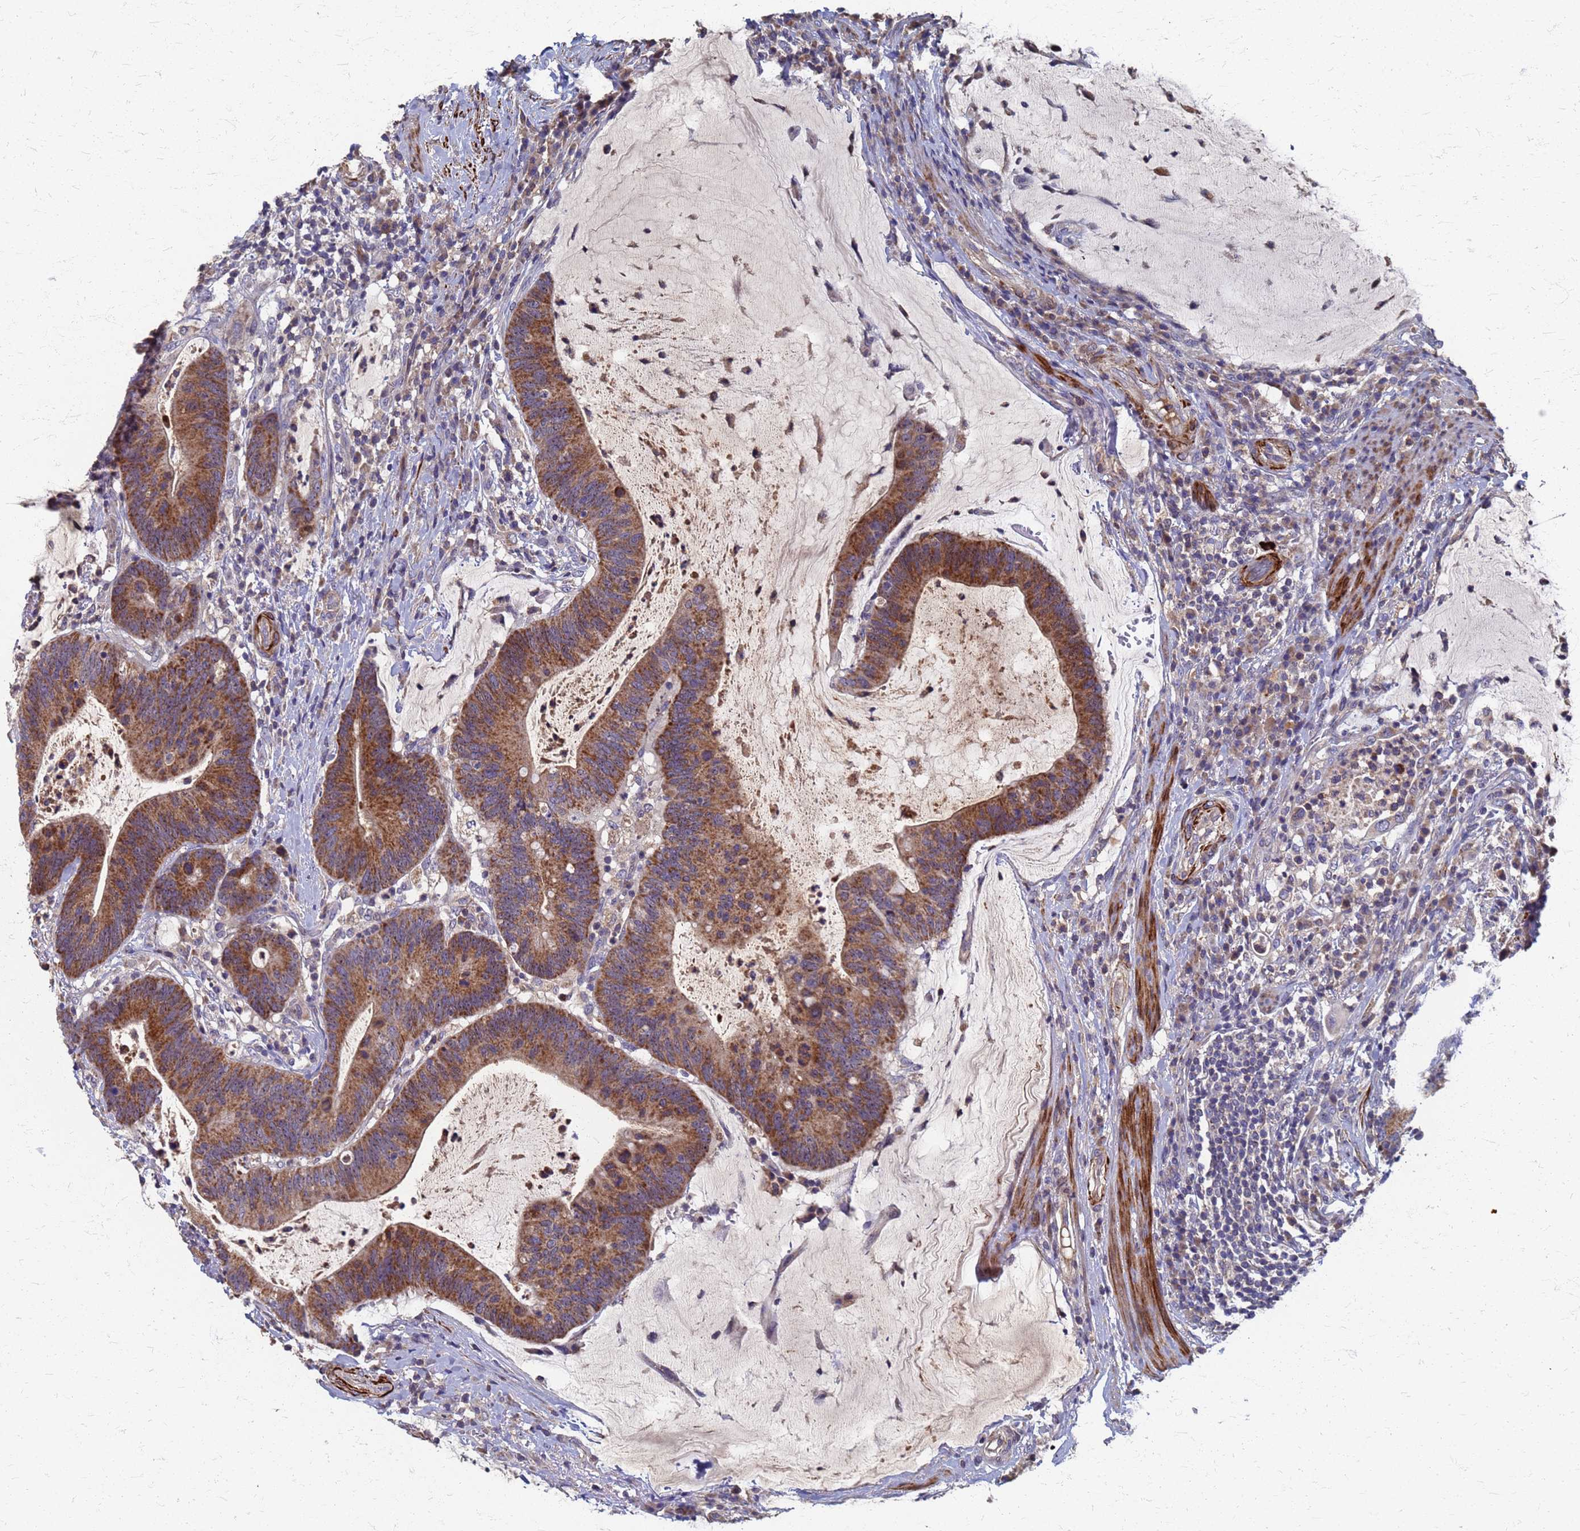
{"staining": {"intensity": "strong", "quantity": "25%-75%", "location": "cytoplasmic/membranous"}, "tissue": "colorectal cancer", "cell_type": "Tumor cells", "image_type": "cancer", "snomed": [{"axis": "morphology", "description": "Adenocarcinoma, NOS"}, {"axis": "topography", "description": "Colon"}], "caption": "A brown stain labels strong cytoplasmic/membranous positivity of a protein in colorectal cancer tumor cells. Ihc stains the protein in brown and the nuclei are stained blue.", "gene": "ATPAF1", "patient": {"sex": "female", "age": 66}}